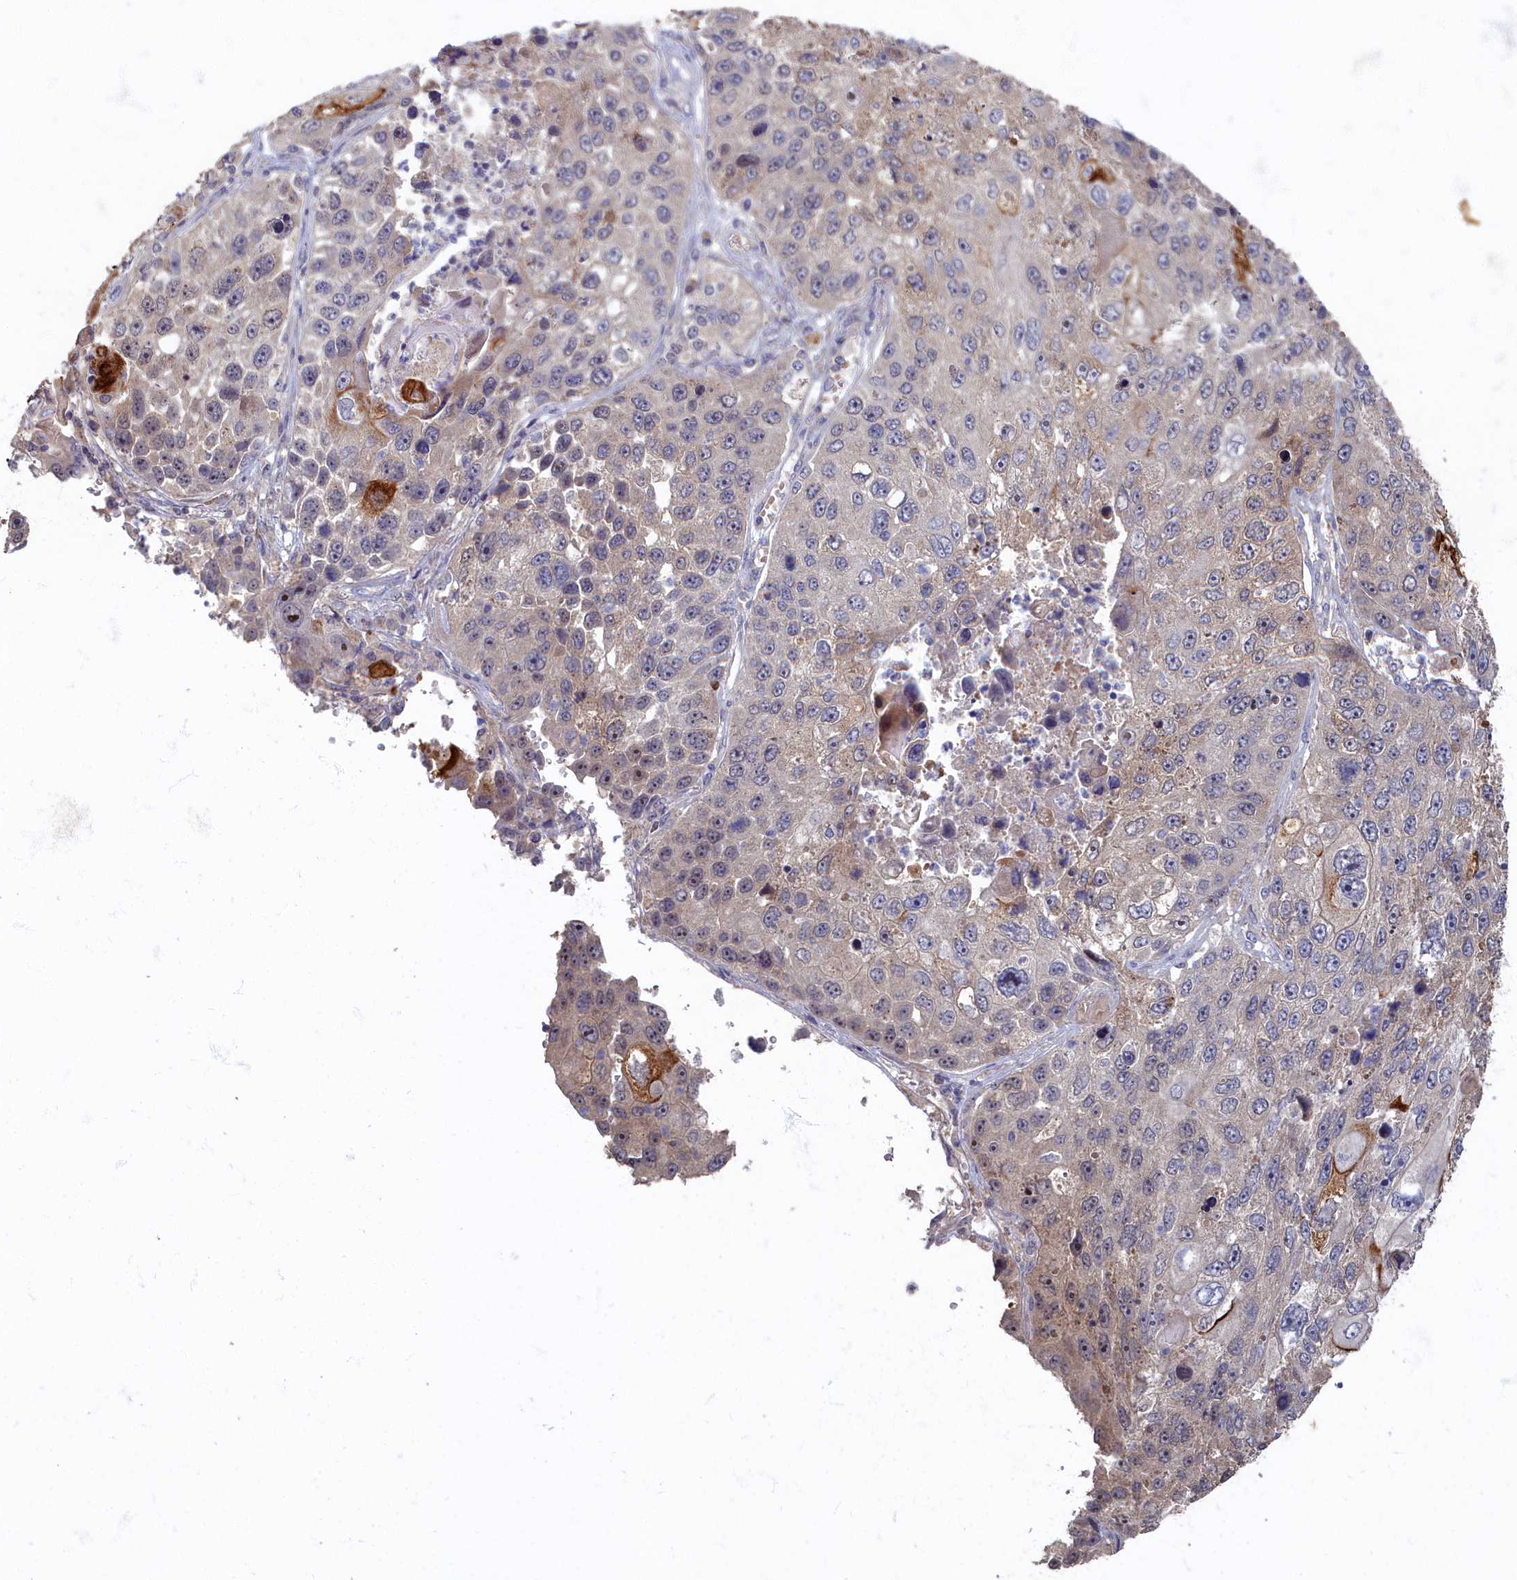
{"staining": {"intensity": "negative", "quantity": "none", "location": "none"}, "tissue": "lung cancer", "cell_type": "Tumor cells", "image_type": "cancer", "snomed": [{"axis": "morphology", "description": "Squamous cell carcinoma, NOS"}, {"axis": "topography", "description": "Lung"}], "caption": "The image demonstrates no significant staining in tumor cells of lung squamous cell carcinoma.", "gene": "HUNK", "patient": {"sex": "male", "age": 61}}